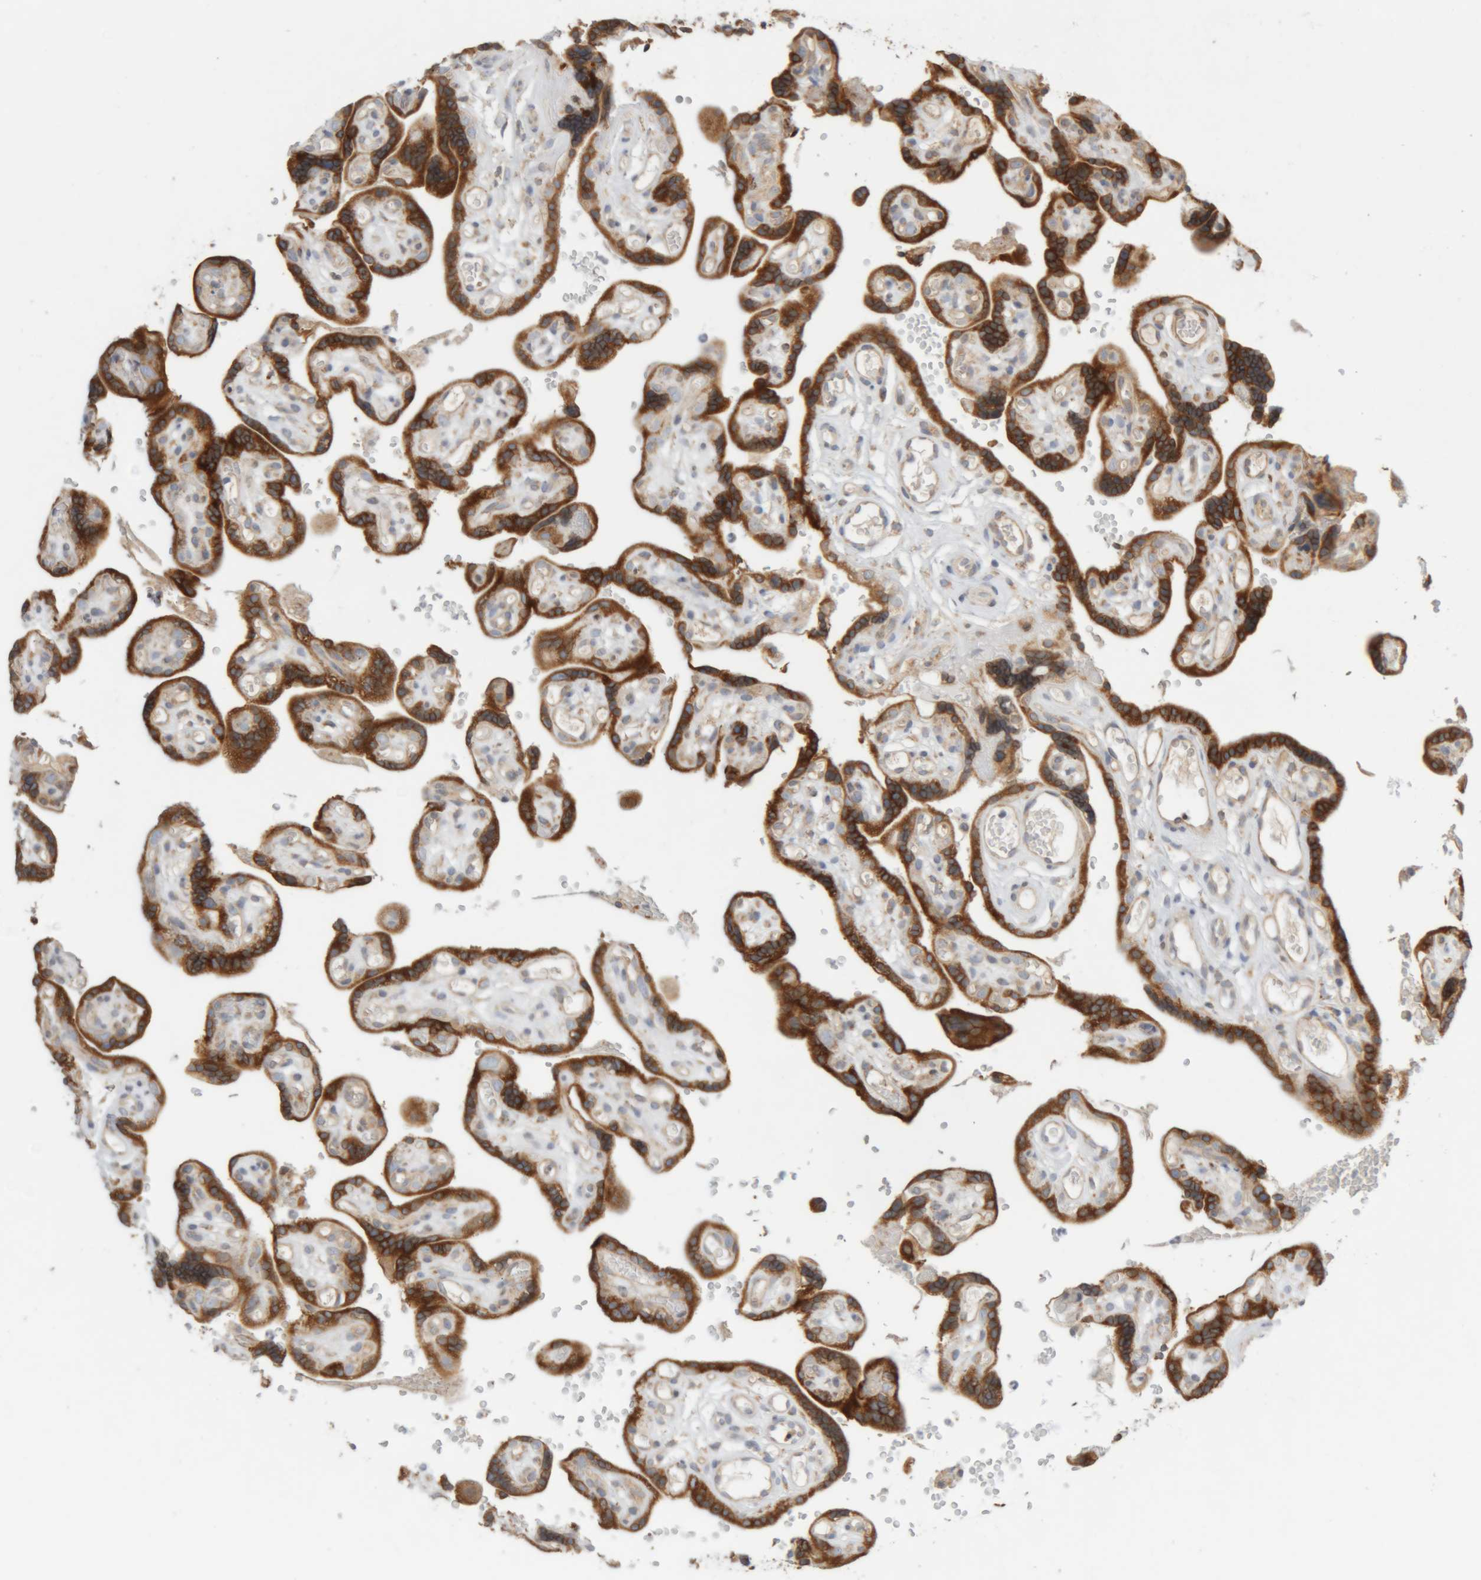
{"staining": {"intensity": "moderate", "quantity": ">75%", "location": "cytoplasmic/membranous"}, "tissue": "placenta", "cell_type": "Decidual cells", "image_type": "normal", "snomed": [{"axis": "morphology", "description": "Normal tissue, NOS"}, {"axis": "topography", "description": "Placenta"}], "caption": "Decidual cells display medium levels of moderate cytoplasmic/membranous positivity in about >75% of cells in normal placenta.", "gene": "RPN2", "patient": {"sex": "female", "age": 30}}